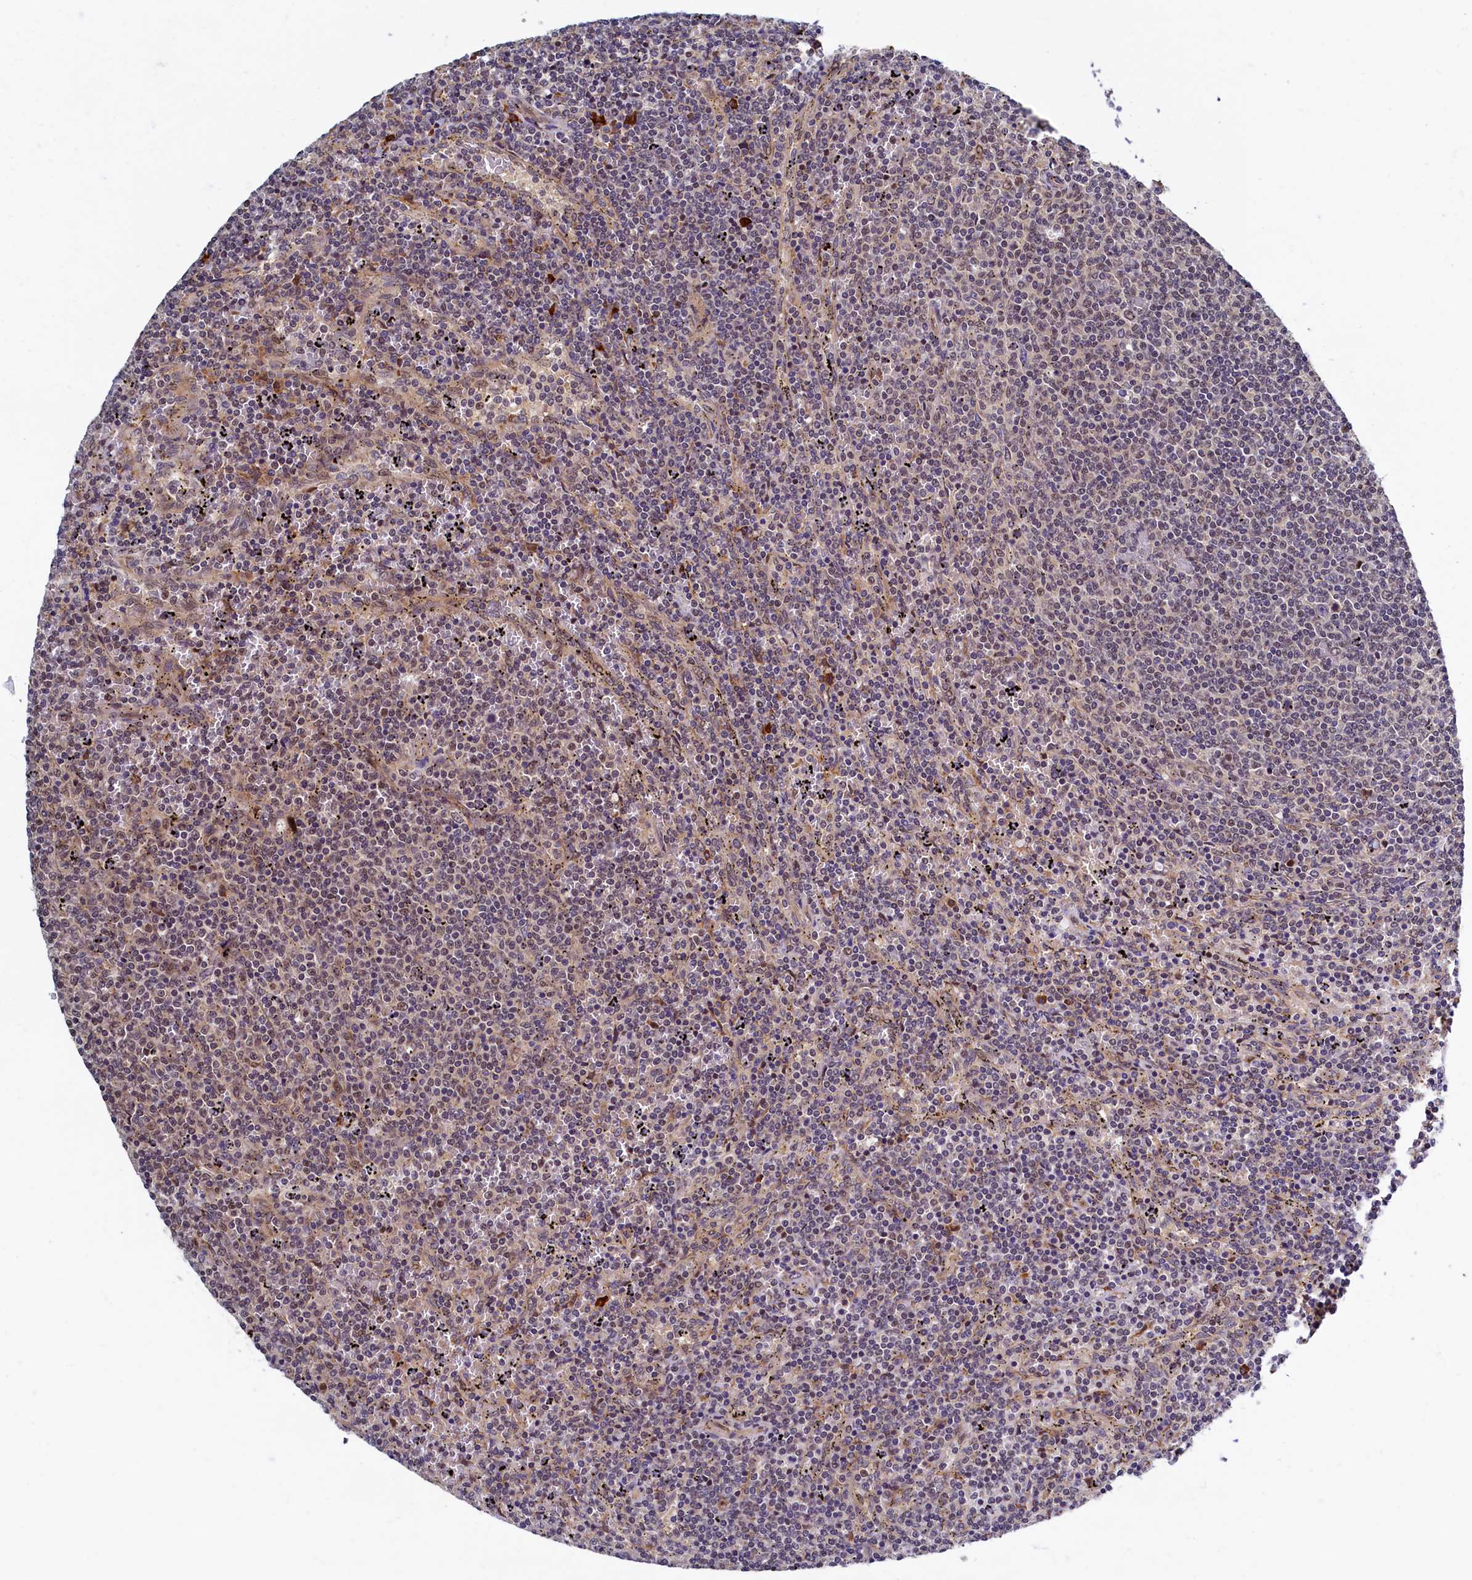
{"staining": {"intensity": "weak", "quantity": "<25%", "location": "nuclear"}, "tissue": "lymphoma", "cell_type": "Tumor cells", "image_type": "cancer", "snomed": [{"axis": "morphology", "description": "Malignant lymphoma, non-Hodgkin's type, Low grade"}, {"axis": "topography", "description": "Spleen"}], "caption": "An immunohistochemistry (IHC) photomicrograph of lymphoma is shown. There is no staining in tumor cells of lymphoma. The staining was performed using DAB to visualize the protein expression in brown, while the nuclei were stained in blue with hematoxylin (Magnification: 20x).", "gene": "SLC16A14", "patient": {"sex": "female", "age": 50}}